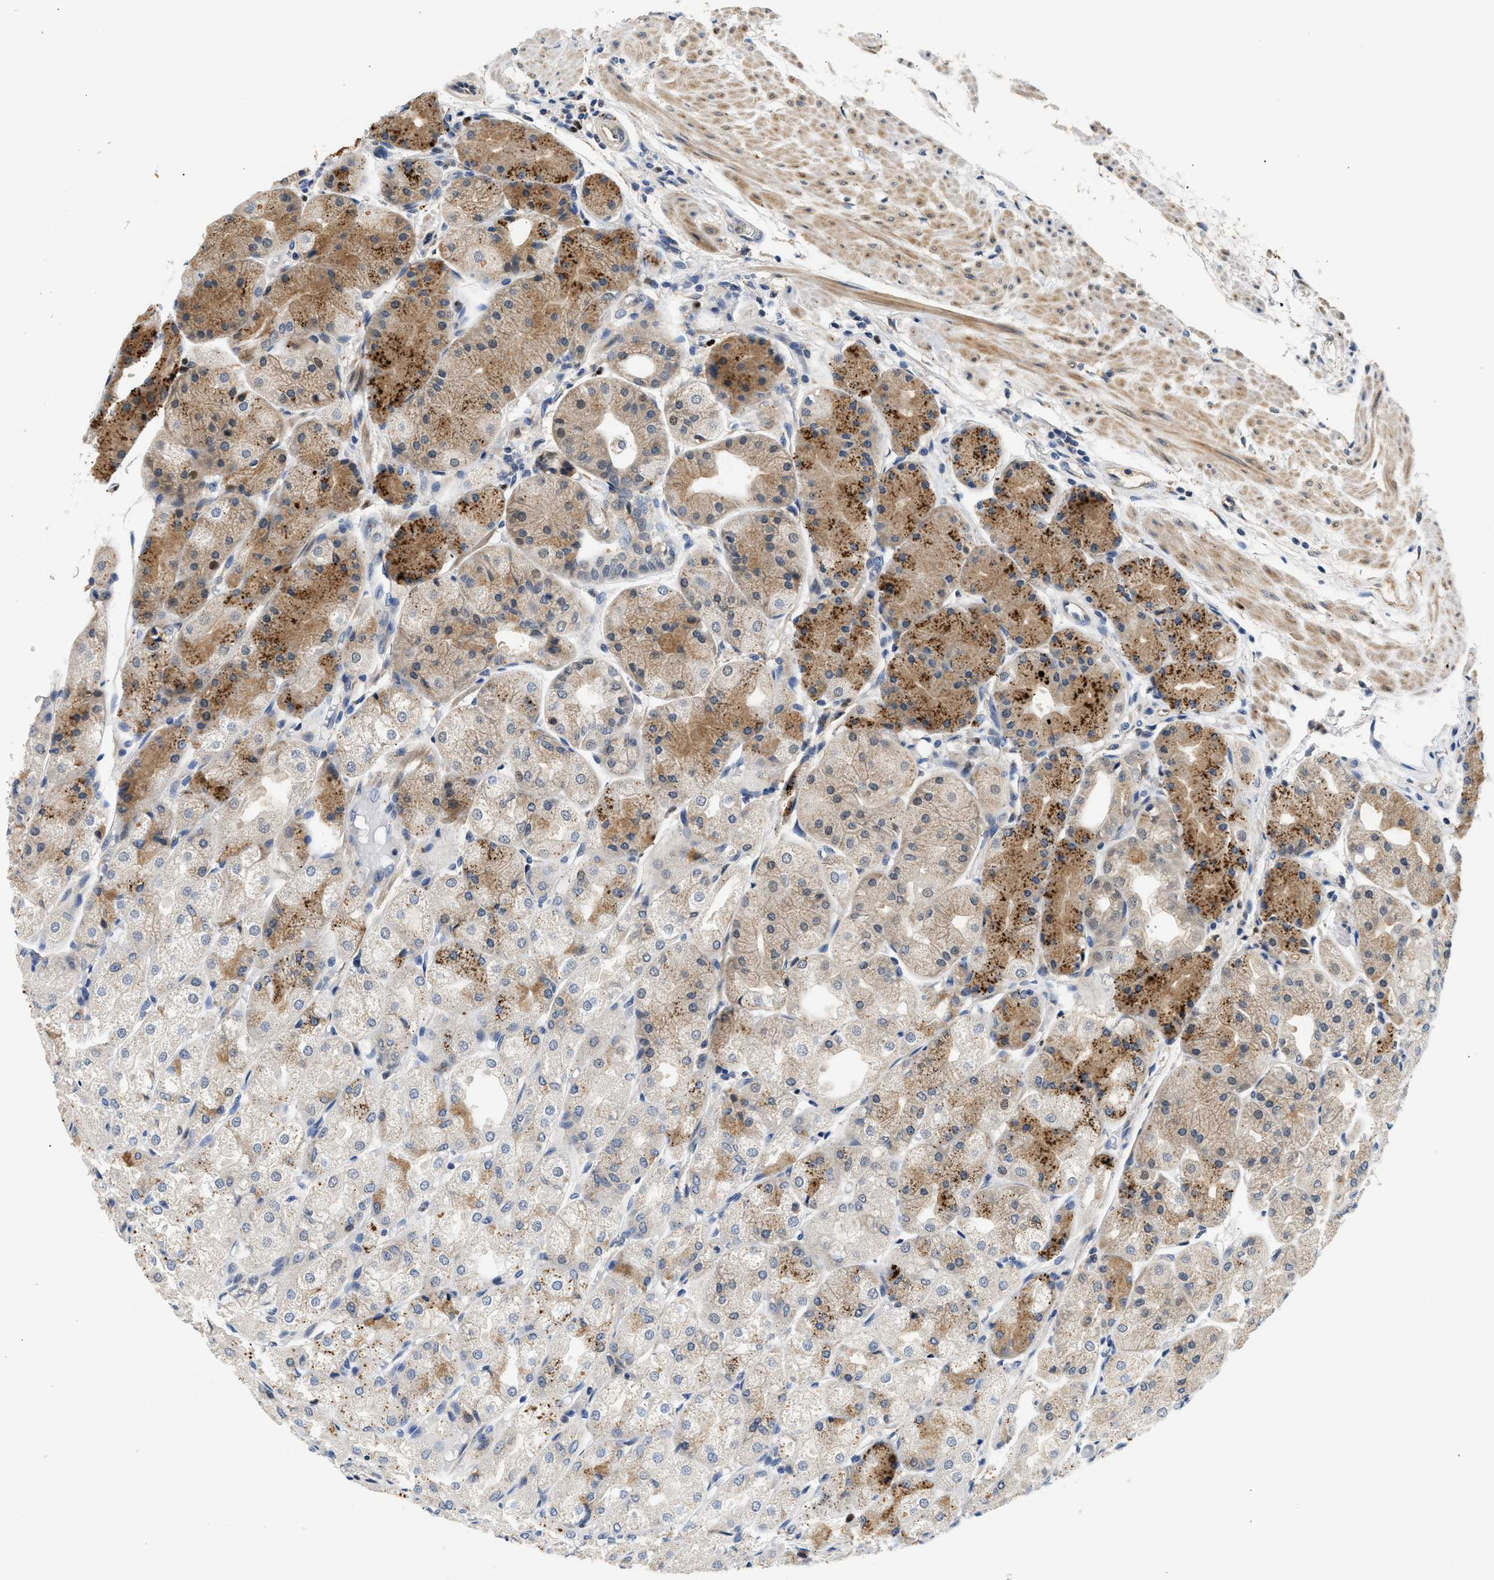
{"staining": {"intensity": "moderate", "quantity": "25%-75%", "location": "cytoplasmic/membranous"}, "tissue": "stomach", "cell_type": "Glandular cells", "image_type": "normal", "snomed": [{"axis": "morphology", "description": "Normal tissue, NOS"}, {"axis": "topography", "description": "Stomach, upper"}], "caption": "IHC micrograph of normal human stomach stained for a protein (brown), which demonstrates medium levels of moderate cytoplasmic/membranous expression in about 25%-75% of glandular cells.", "gene": "PPM1L", "patient": {"sex": "male", "age": 72}}